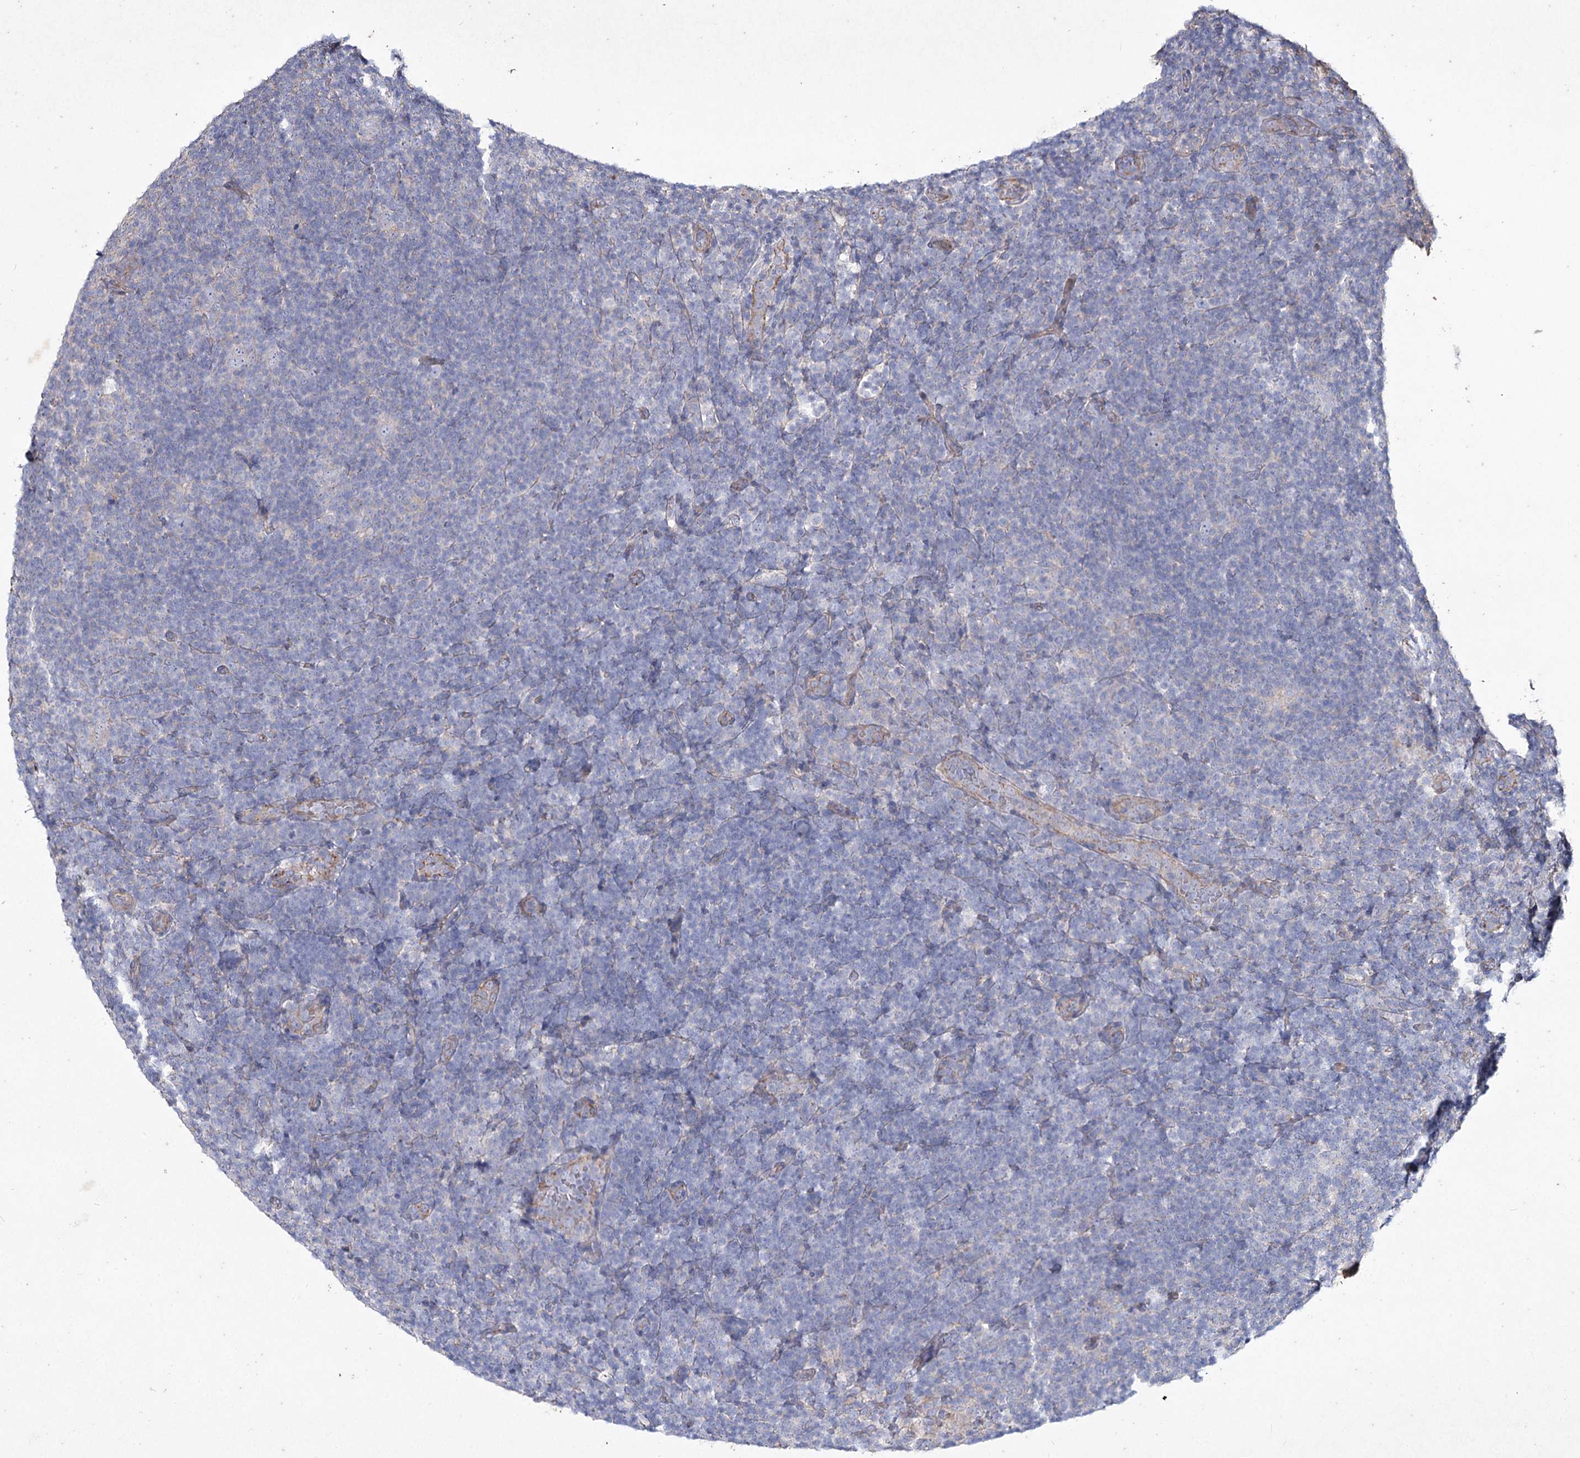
{"staining": {"intensity": "negative", "quantity": "none", "location": "none"}, "tissue": "lymphoma", "cell_type": "Tumor cells", "image_type": "cancer", "snomed": [{"axis": "morphology", "description": "Hodgkin's disease, NOS"}, {"axis": "topography", "description": "Lymph node"}], "caption": "IHC image of neoplastic tissue: human Hodgkin's disease stained with DAB (3,3'-diaminobenzidine) shows no significant protein expression in tumor cells. (Stains: DAB IHC with hematoxylin counter stain, Microscopy: brightfield microscopy at high magnification).", "gene": "LDLRAD3", "patient": {"sex": "female", "age": 57}}